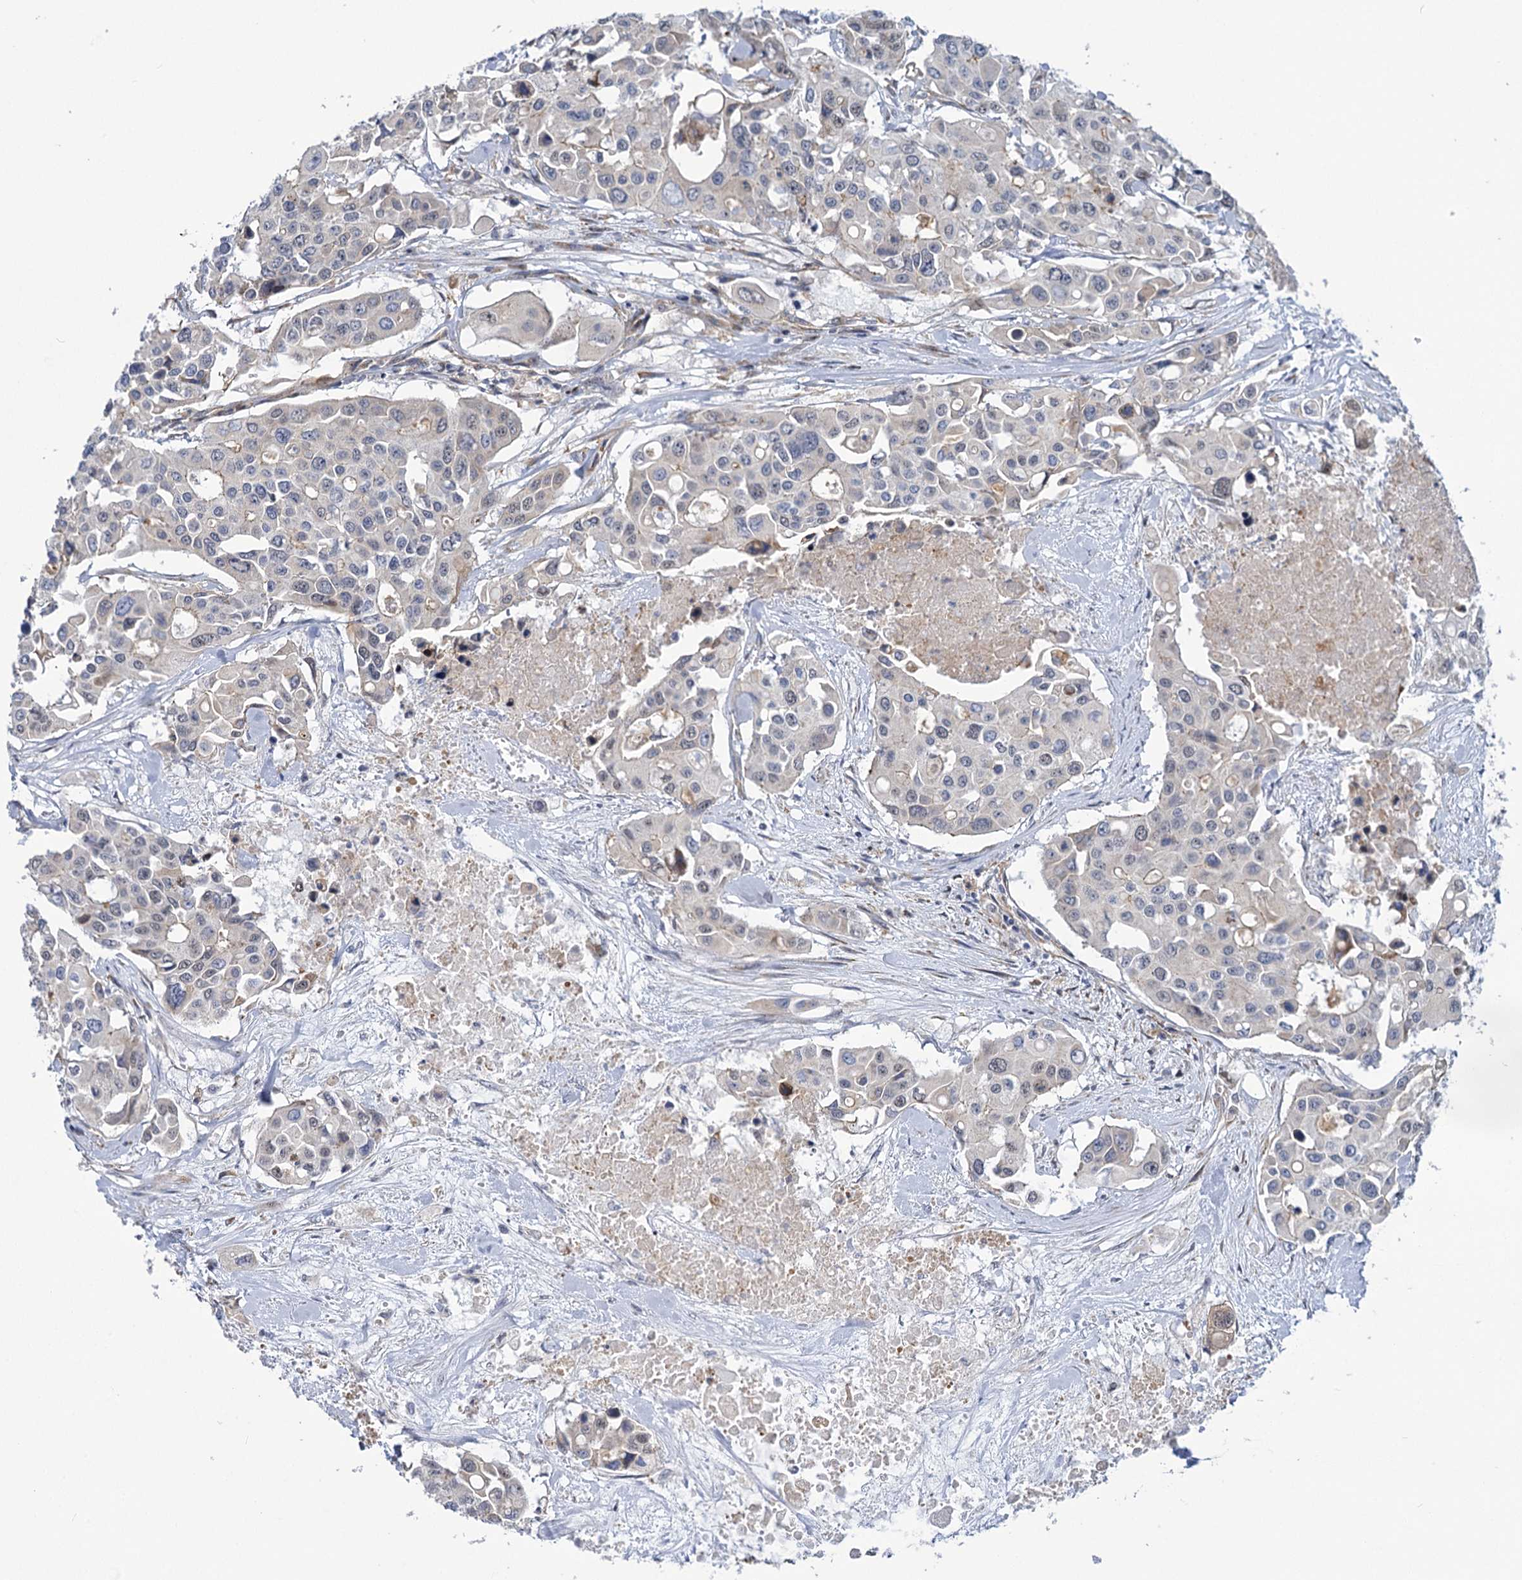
{"staining": {"intensity": "negative", "quantity": "none", "location": "none"}, "tissue": "colorectal cancer", "cell_type": "Tumor cells", "image_type": "cancer", "snomed": [{"axis": "morphology", "description": "Adenocarcinoma, NOS"}, {"axis": "topography", "description": "Colon"}], "caption": "There is no significant staining in tumor cells of colorectal cancer (adenocarcinoma).", "gene": "MBLAC2", "patient": {"sex": "male", "age": 77}}